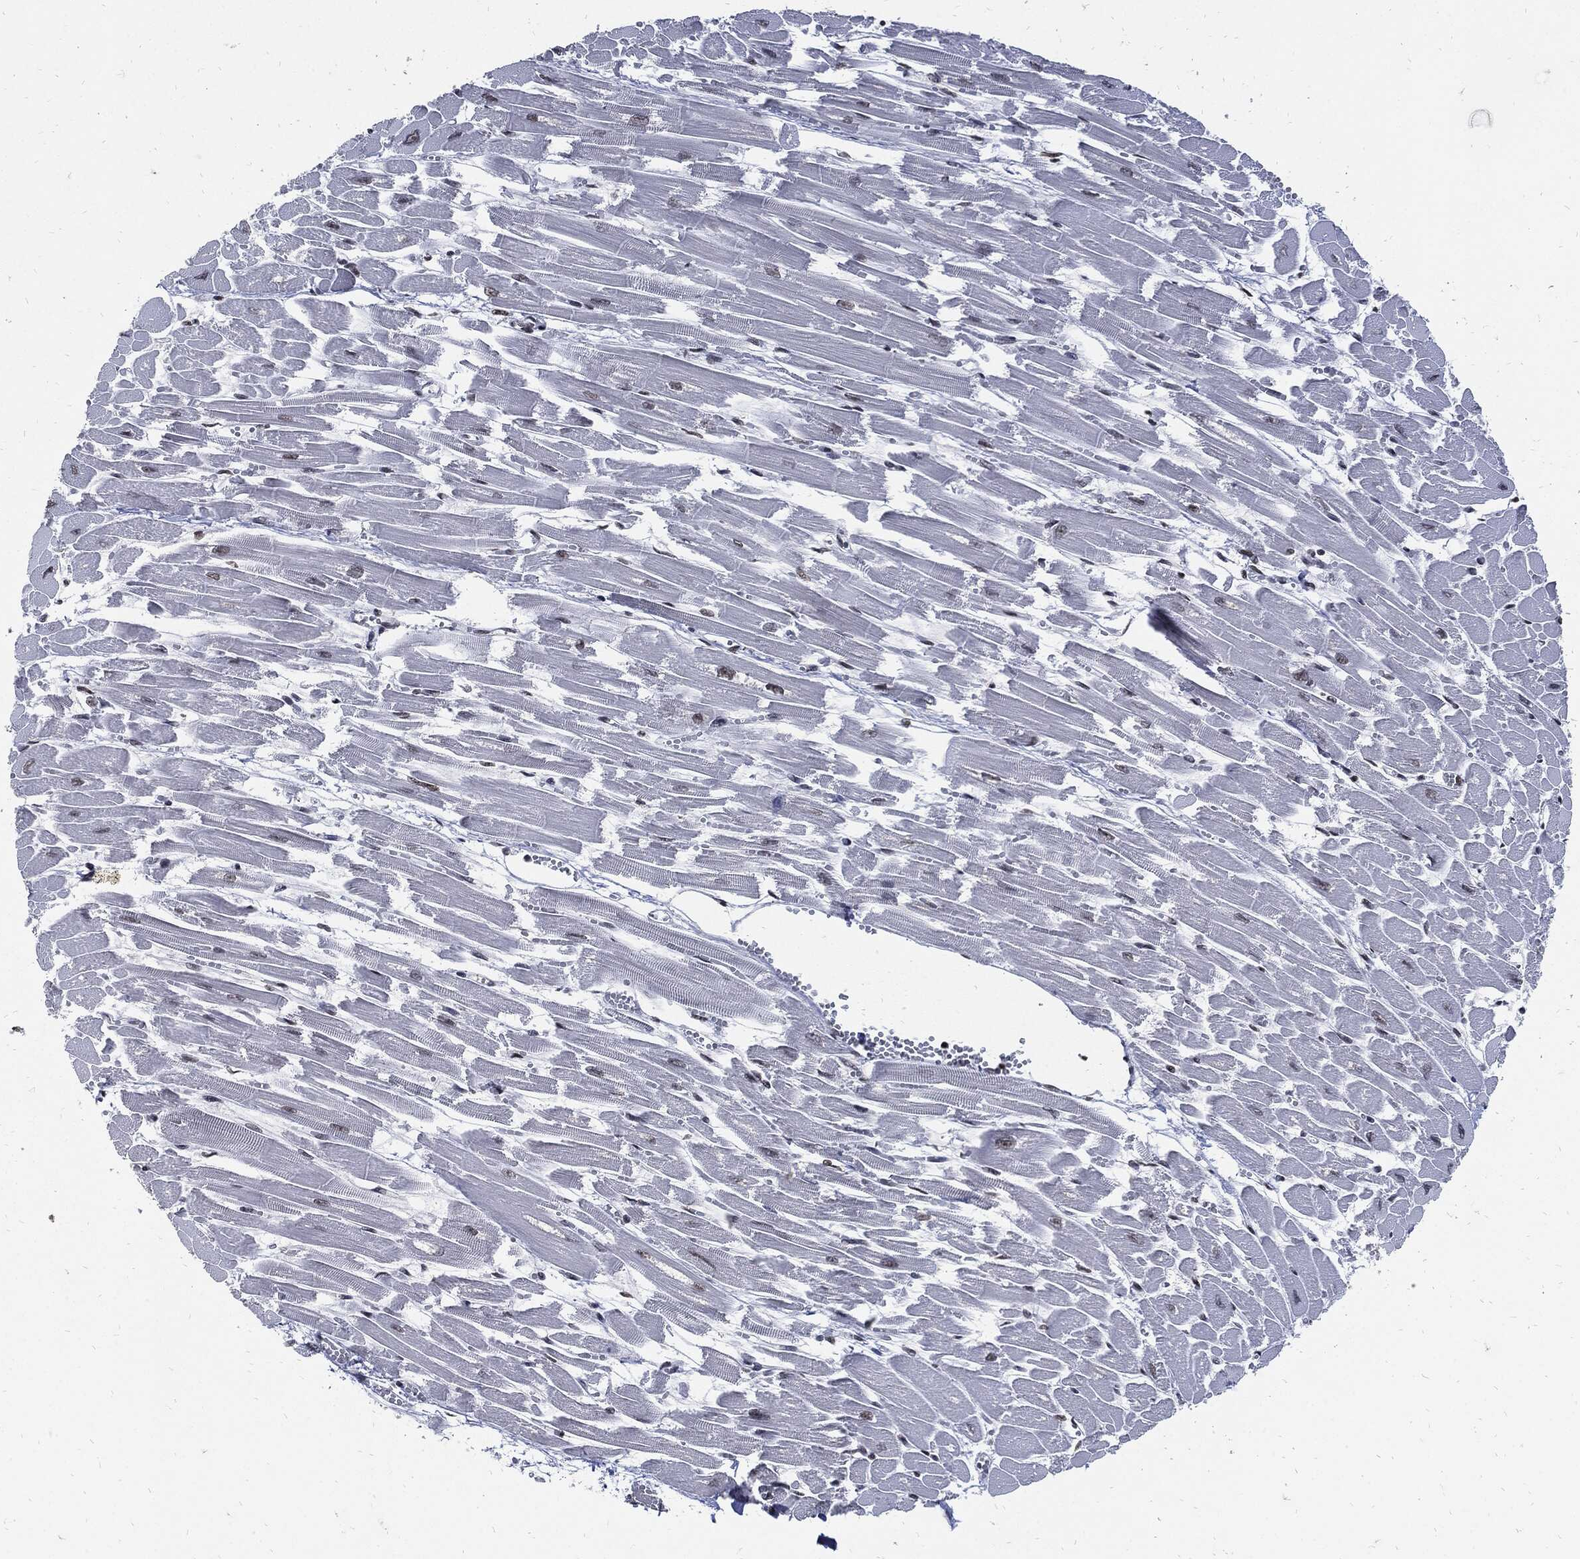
{"staining": {"intensity": "moderate", "quantity": "25%-75%", "location": "nuclear"}, "tissue": "heart muscle", "cell_type": "Cardiomyocytes", "image_type": "normal", "snomed": [{"axis": "morphology", "description": "Normal tissue, NOS"}, {"axis": "topography", "description": "Heart"}], "caption": "High-magnification brightfield microscopy of normal heart muscle stained with DAB (brown) and counterstained with hematoxylin (blue). cardiomyocytes exhibit moderate nuclear expression is identified in approximately25%-75% of cells. (DAB IHC with brightfield microscopy, high magnification).", "gene": "TERF2", "patient": {"sex": "female", "age": 52}}